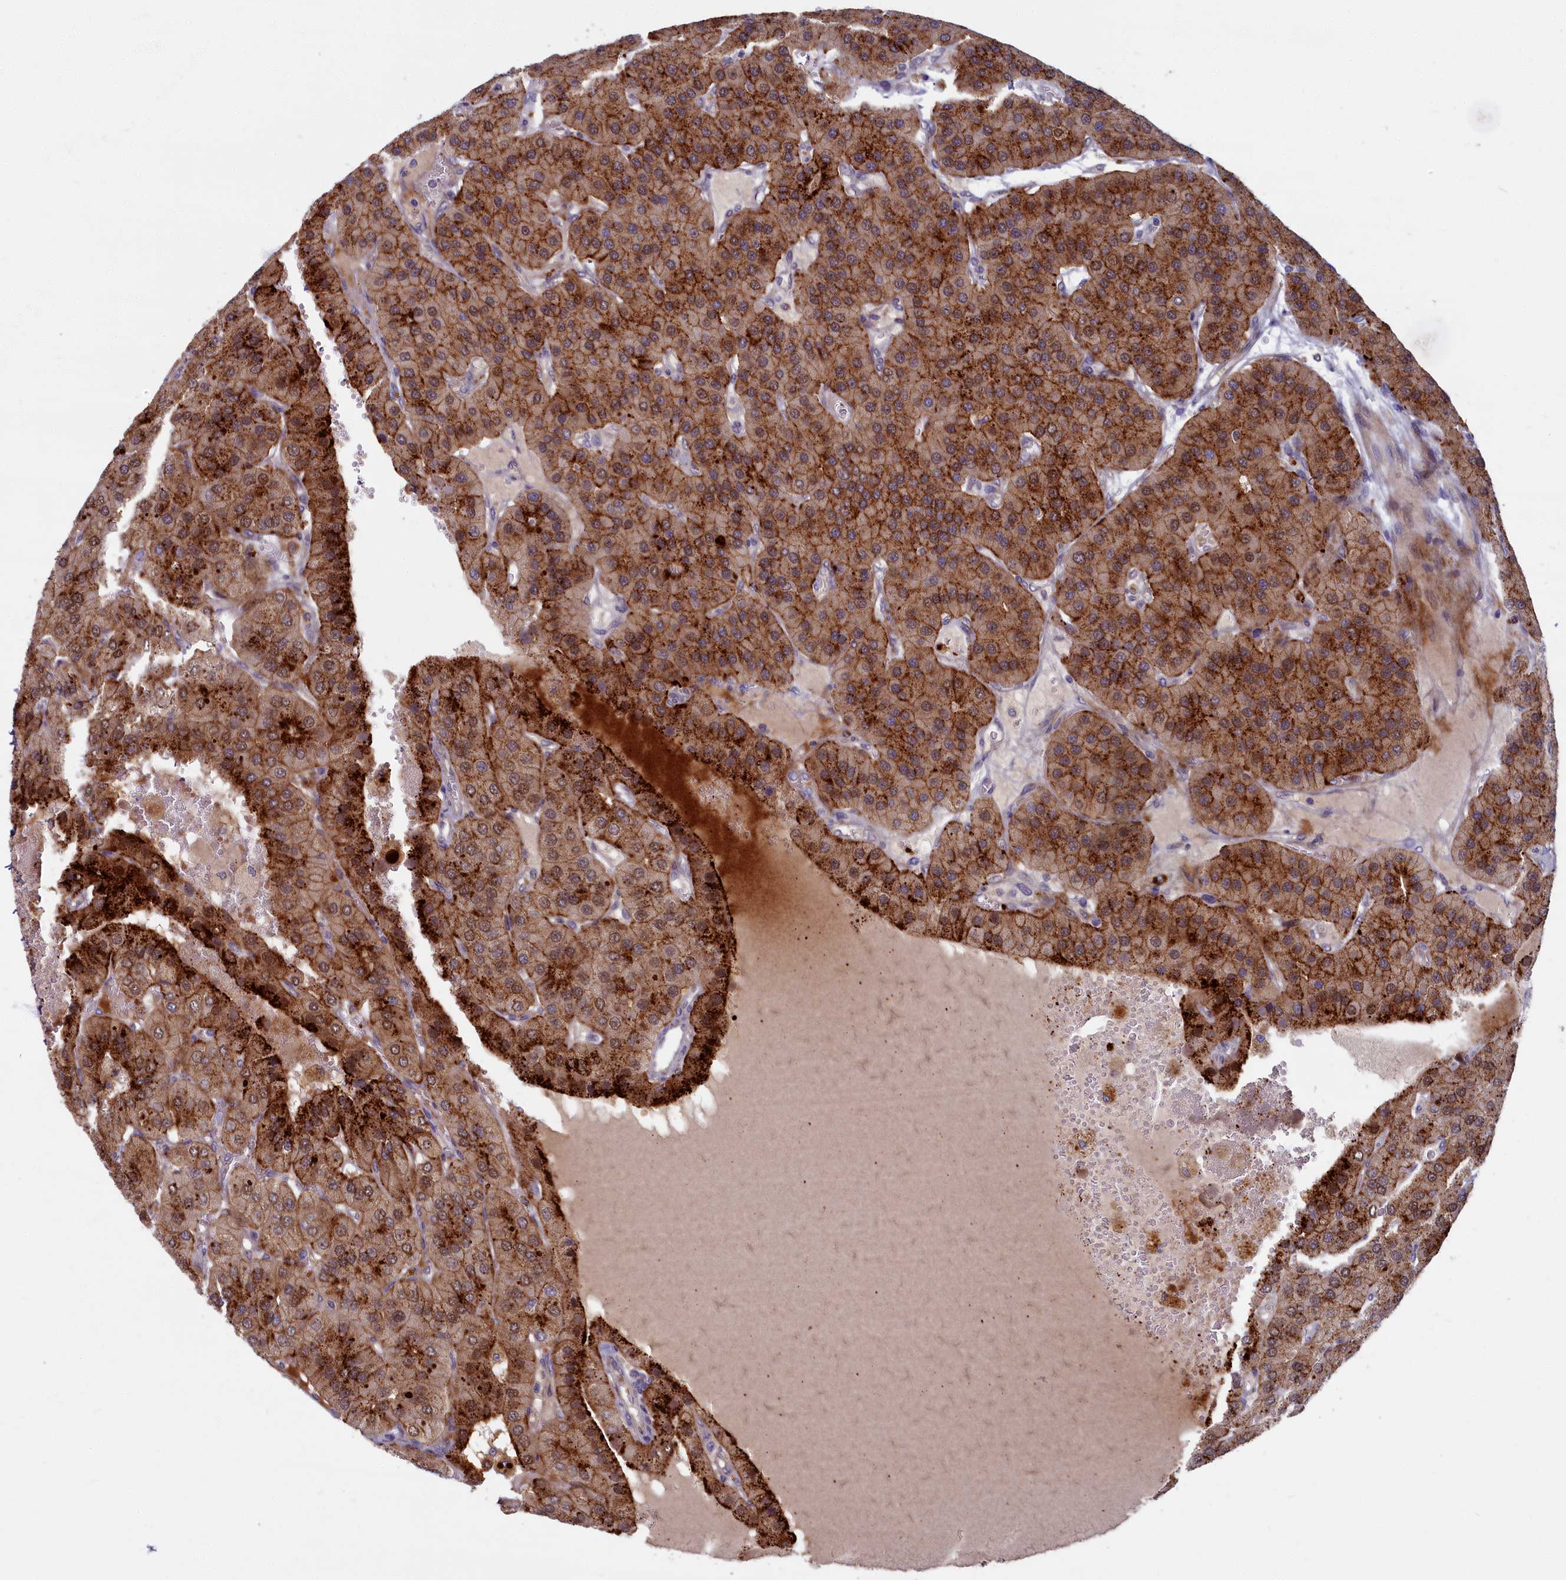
{"staining": {"intensity": "moderate", "quantity": ">75%", "location": "cytoplasmic/membranous"}, "tissue": "parathyroid gland", "cell_type": "Glandular cells", "image_type": "normal", "snomed": [{"axis": "morphology", "description": "Normal tissue, NOS"}, {"axis": "morphology", "description": "Adenoma, NOS"}, {"axis": "topography", "description": "Parathyroid gland"}], "caption": "Protein analysis of benign parathyroid gland displays moderate cytoplasmic/membranous staining in about >75% of glandular cells.", "gene": "FCSK", "patient": {"sex": "female", "age": 86}}